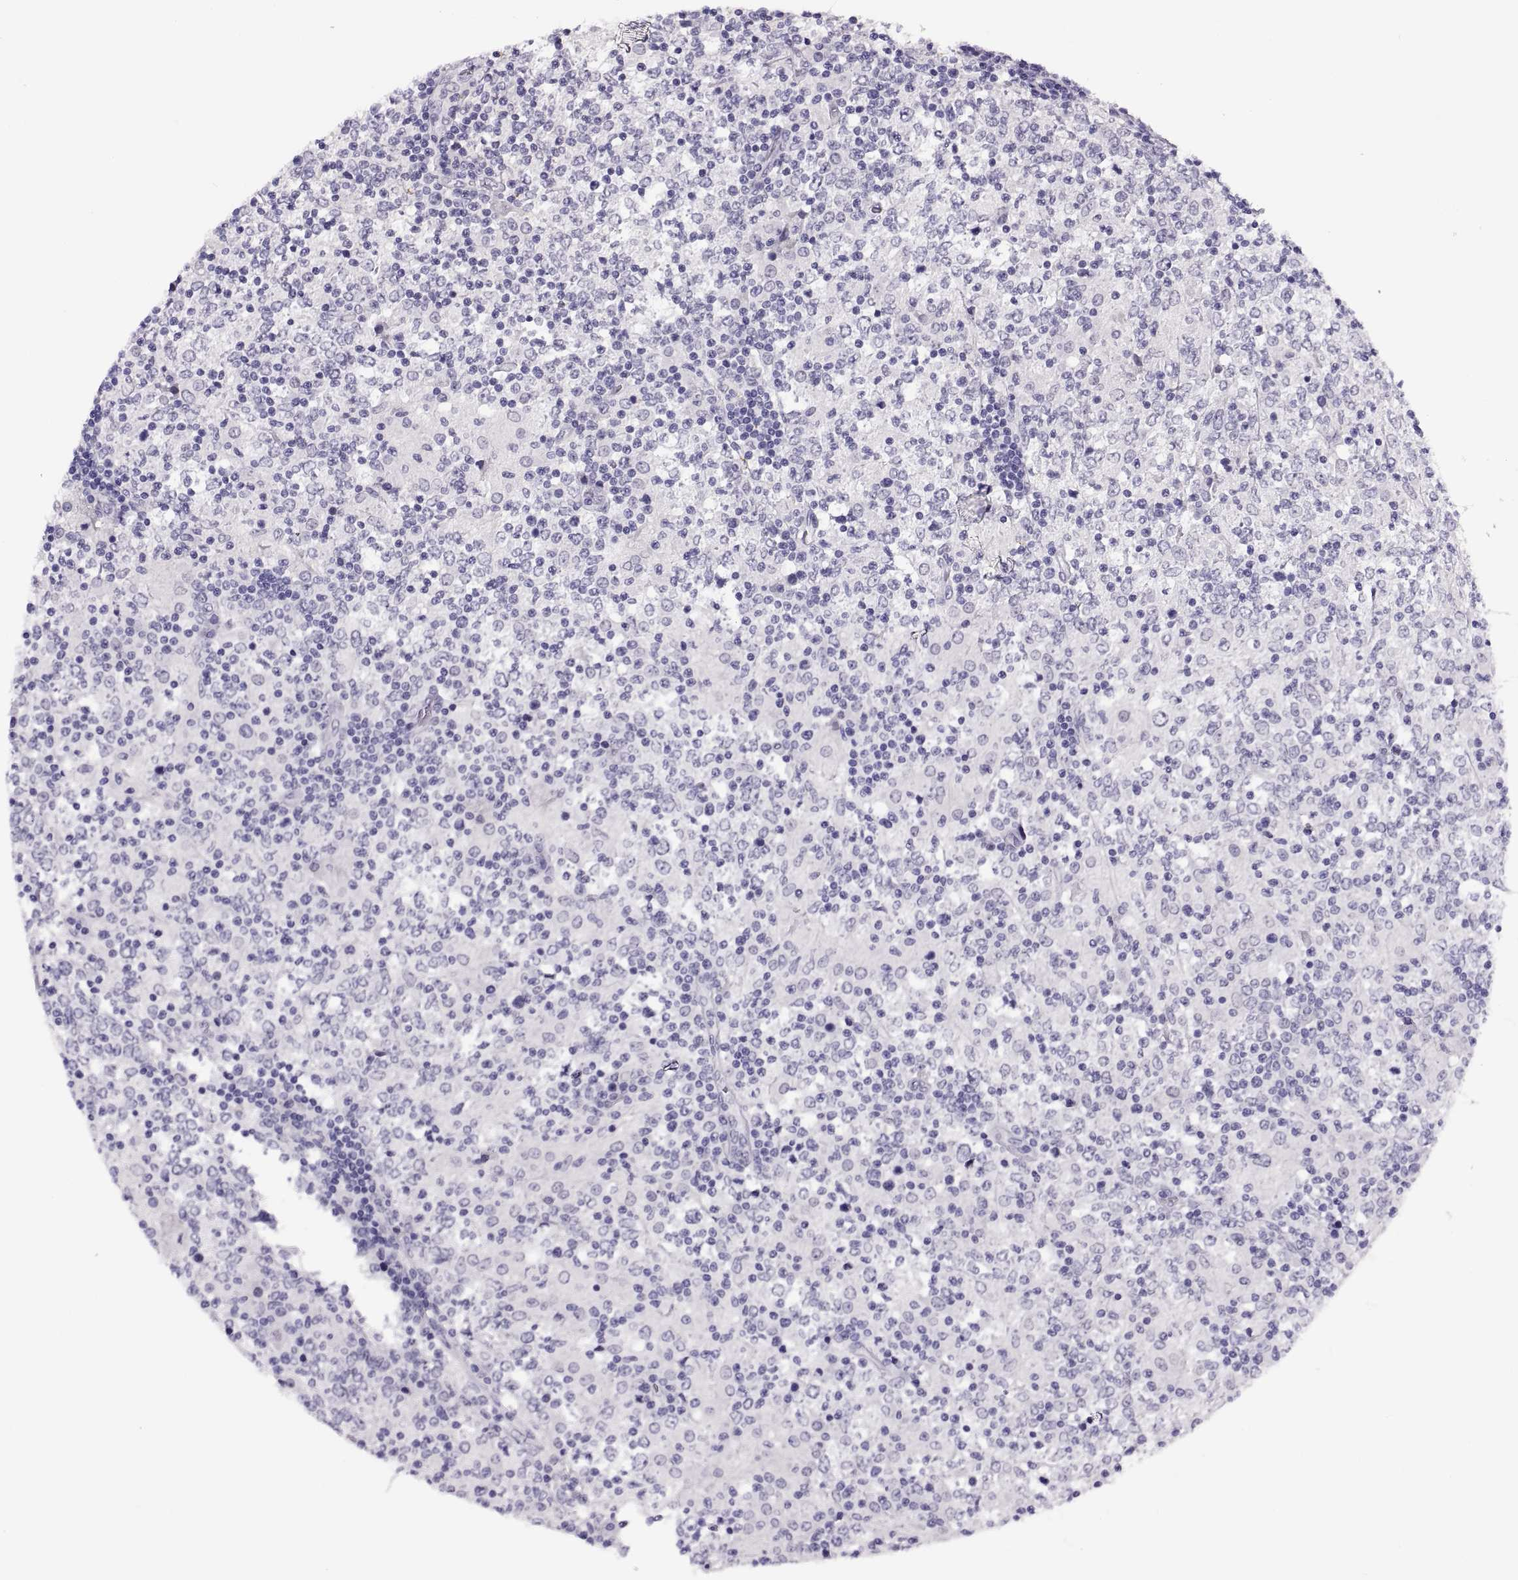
{"staining": {"intensity": "negative", "quantity": "none", "location": "none"}, "tissue": "lymphoma", "cell_type": "Tumor cells", "image_type": "cancer", "snomed": [{"axis": "morphology", "description": "Malignant lymphoma, non-Hodgkin's type, High grade"}, {"axis": "topography", "description": "Lymph node"}], "caption": "DAB (3,3'-diaminobenzidine) immunohistochemical staining of malignant lymphoma, non-Hodgkin's type (high-grade) exhibits no significant positivity in tumor cells.", "gene": "QRICH2", "patient": {"sex": "female", "age": 84}}